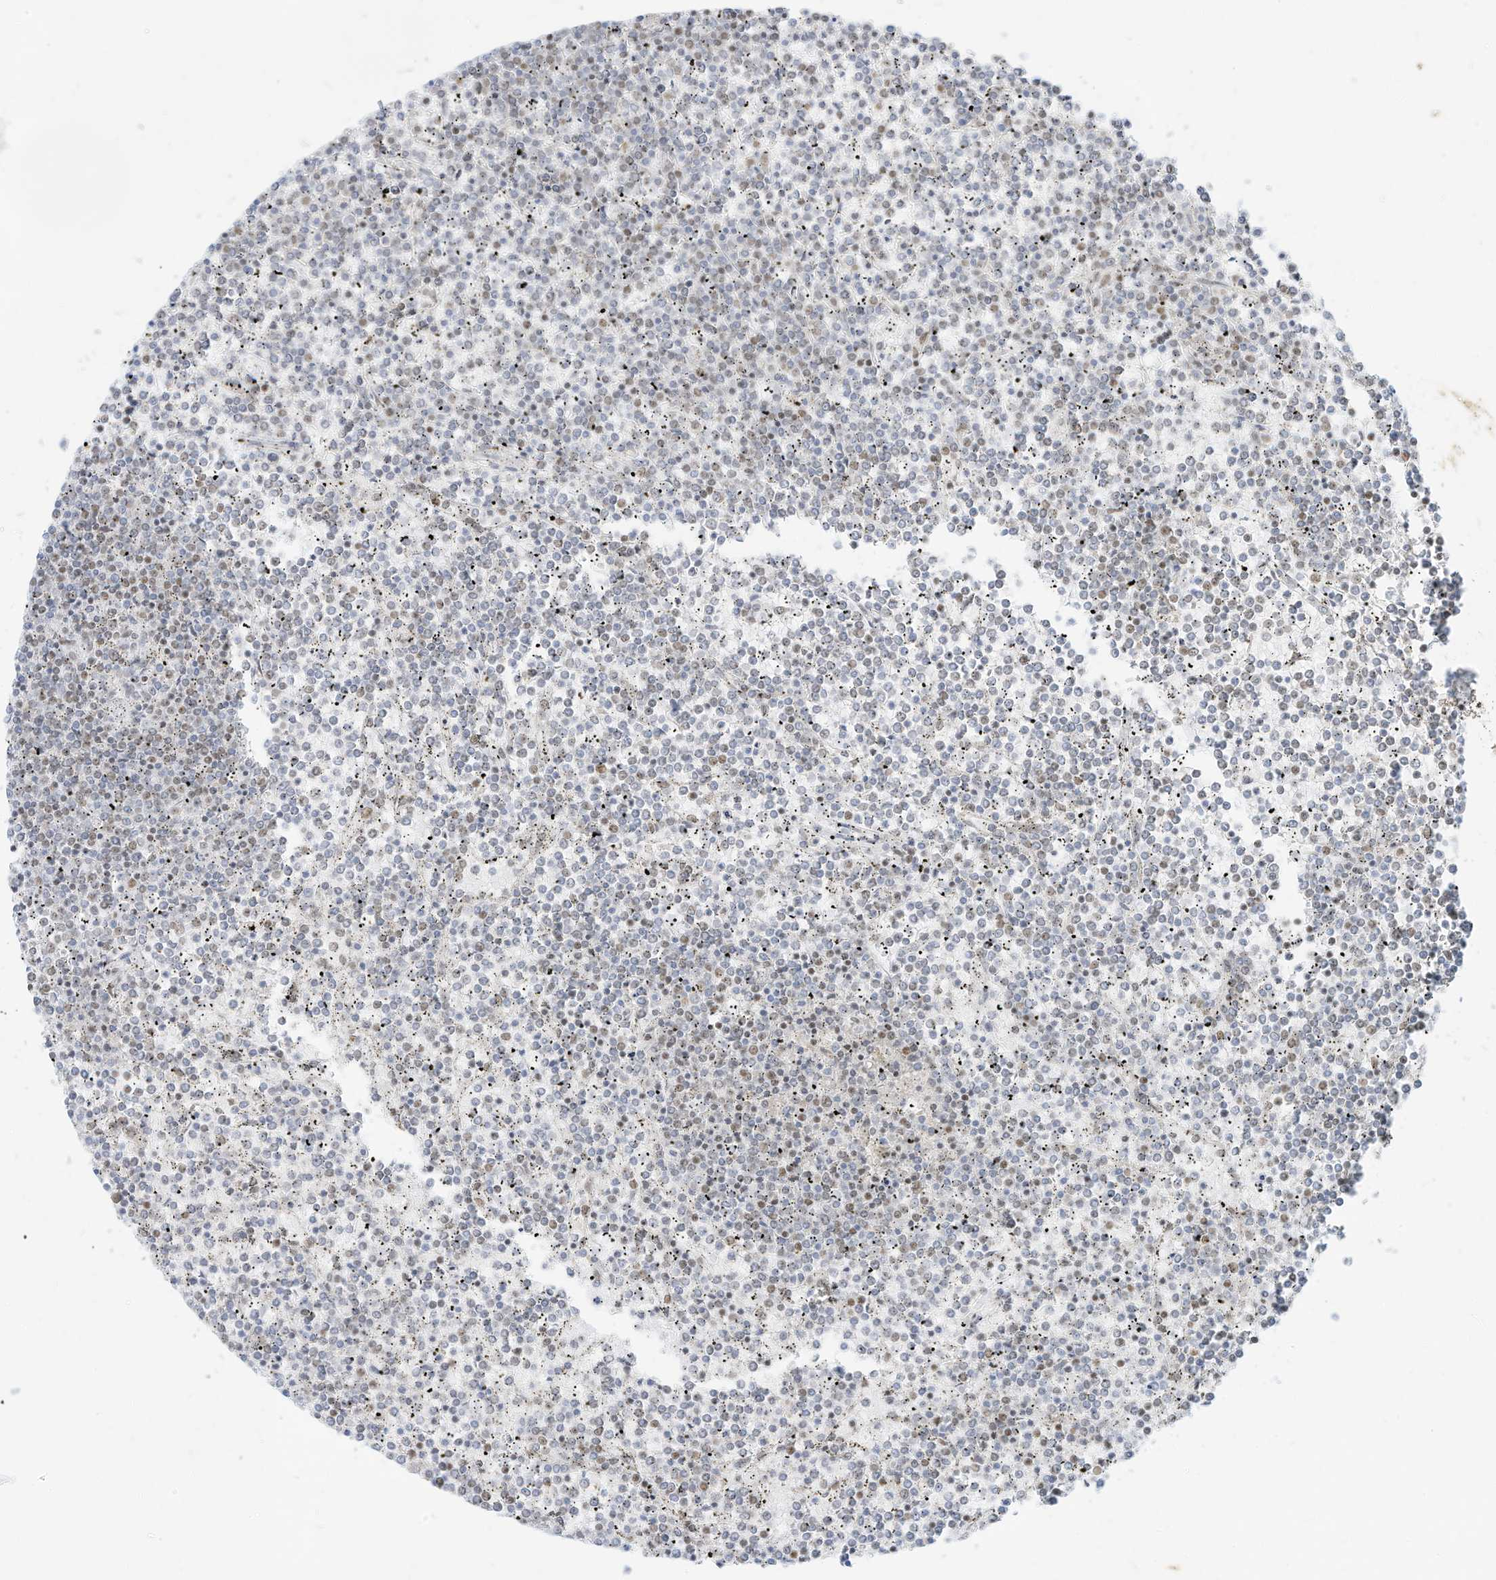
{"staining": {"intensity": "negative", "quantity": "none", "location": "none"}, "tissue": "lymphoma", "cell_type": "Tumor cells", "image_type": "cancer", "snomed": [{"axis": "morphology", "description": "Malignant lymphoma, non-Hodgkin's type, Low grade"}, {"axis": "topography", "description": "Spleen"}], "caption": "Immunohistochemical staining of lymphoma exhibits no significant expression in tumor cells.", "gene": "NHSL1", "patient": {"sex": "female", "age": 19}}